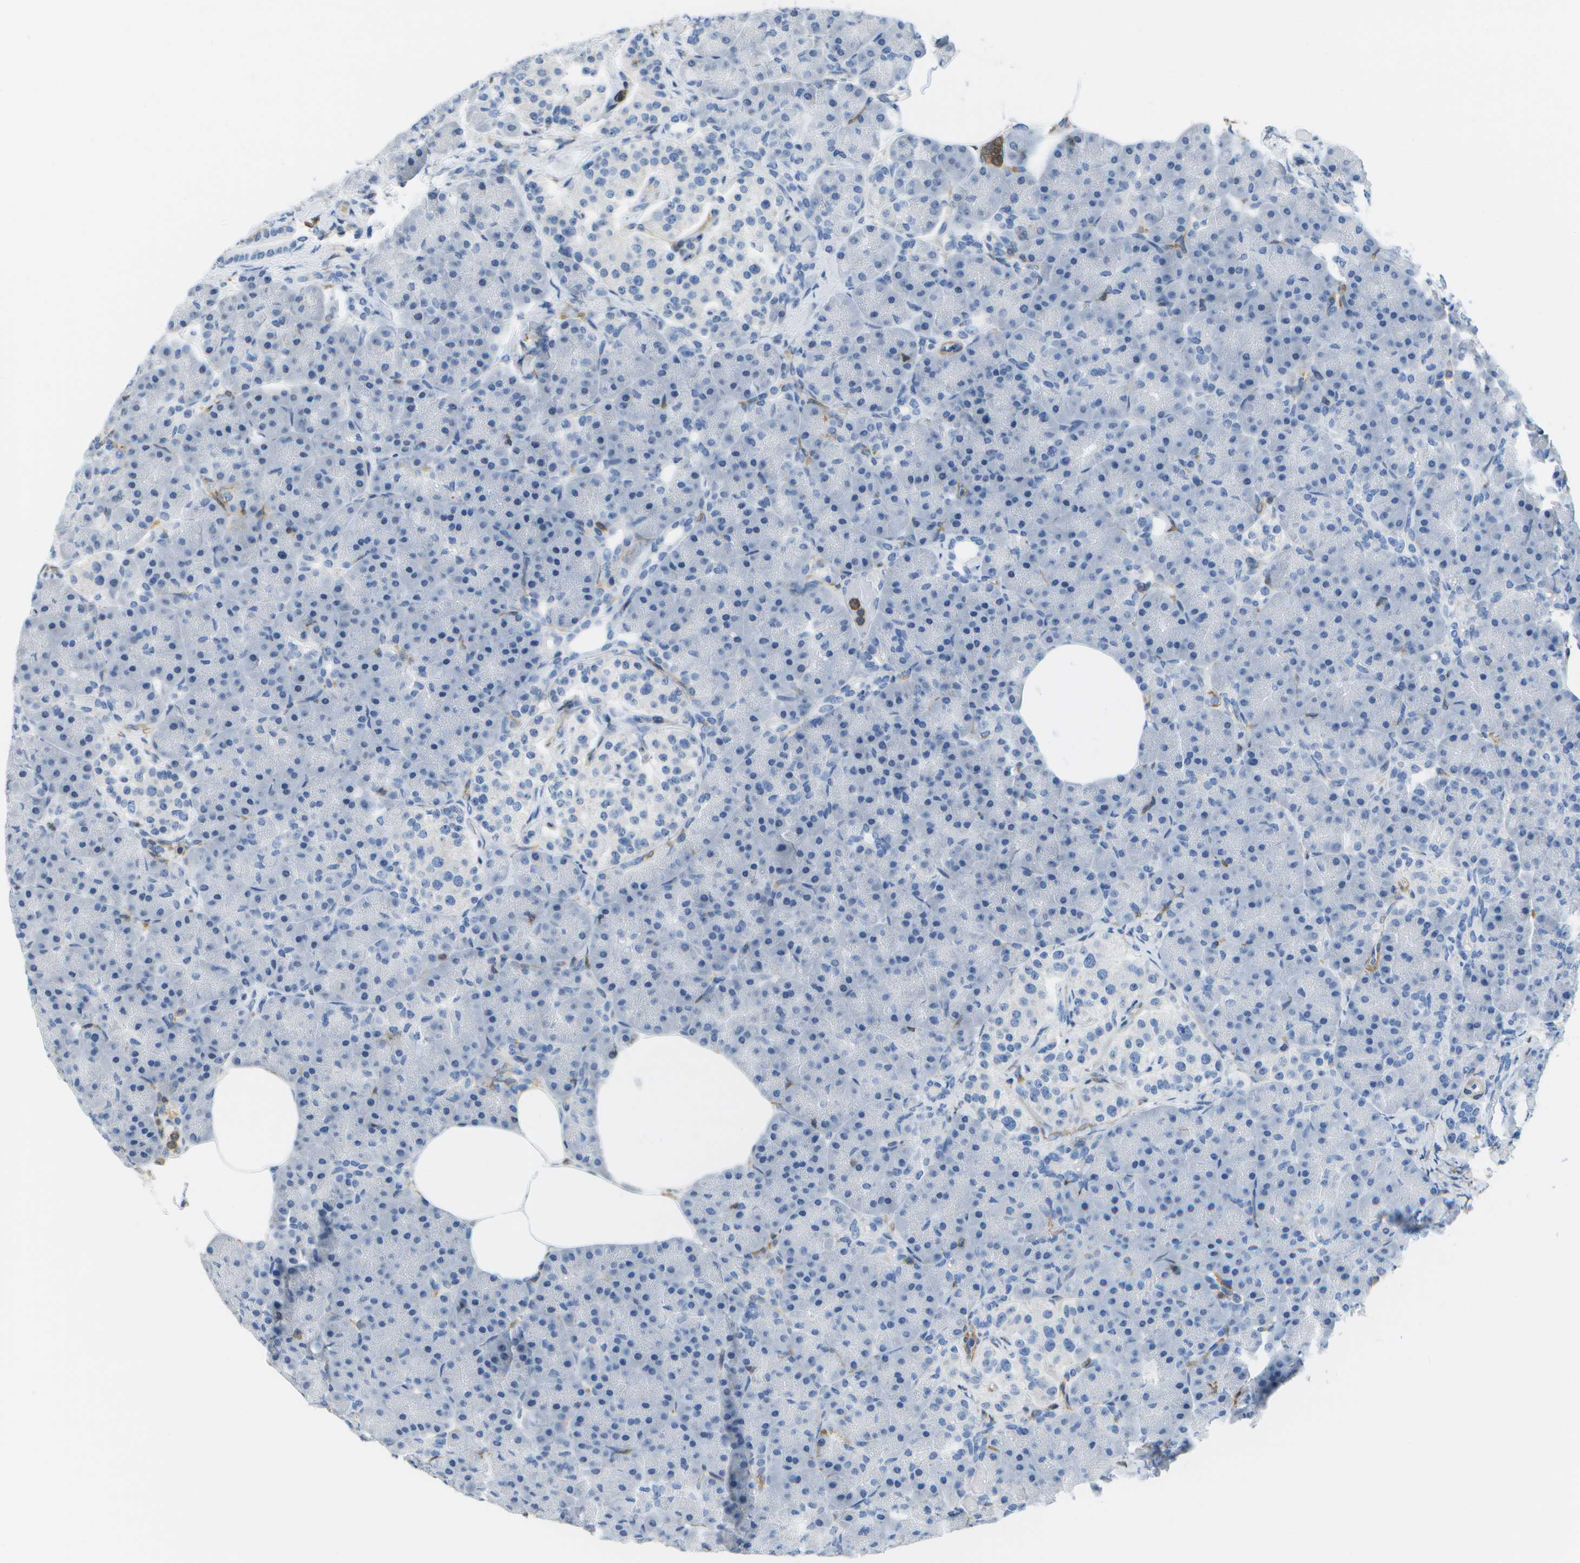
{"staining": {"intensity": "negative", "quantity": "none", "location": "none"}, "tissue": "pancreas", "cell_type": "Exocrine glandular cells", "image_type": "normal", "snomed": [{"axis": "morphology", "description": "Normal tissue, NOS"}, {"axis": "topography", "description": "Pancreas"}], "caption": "An image of human pancreas is negative for staining in exocrine glandular cells.", "gene": "RCSD1", "patient": {"sex": "female", "age": 70}}